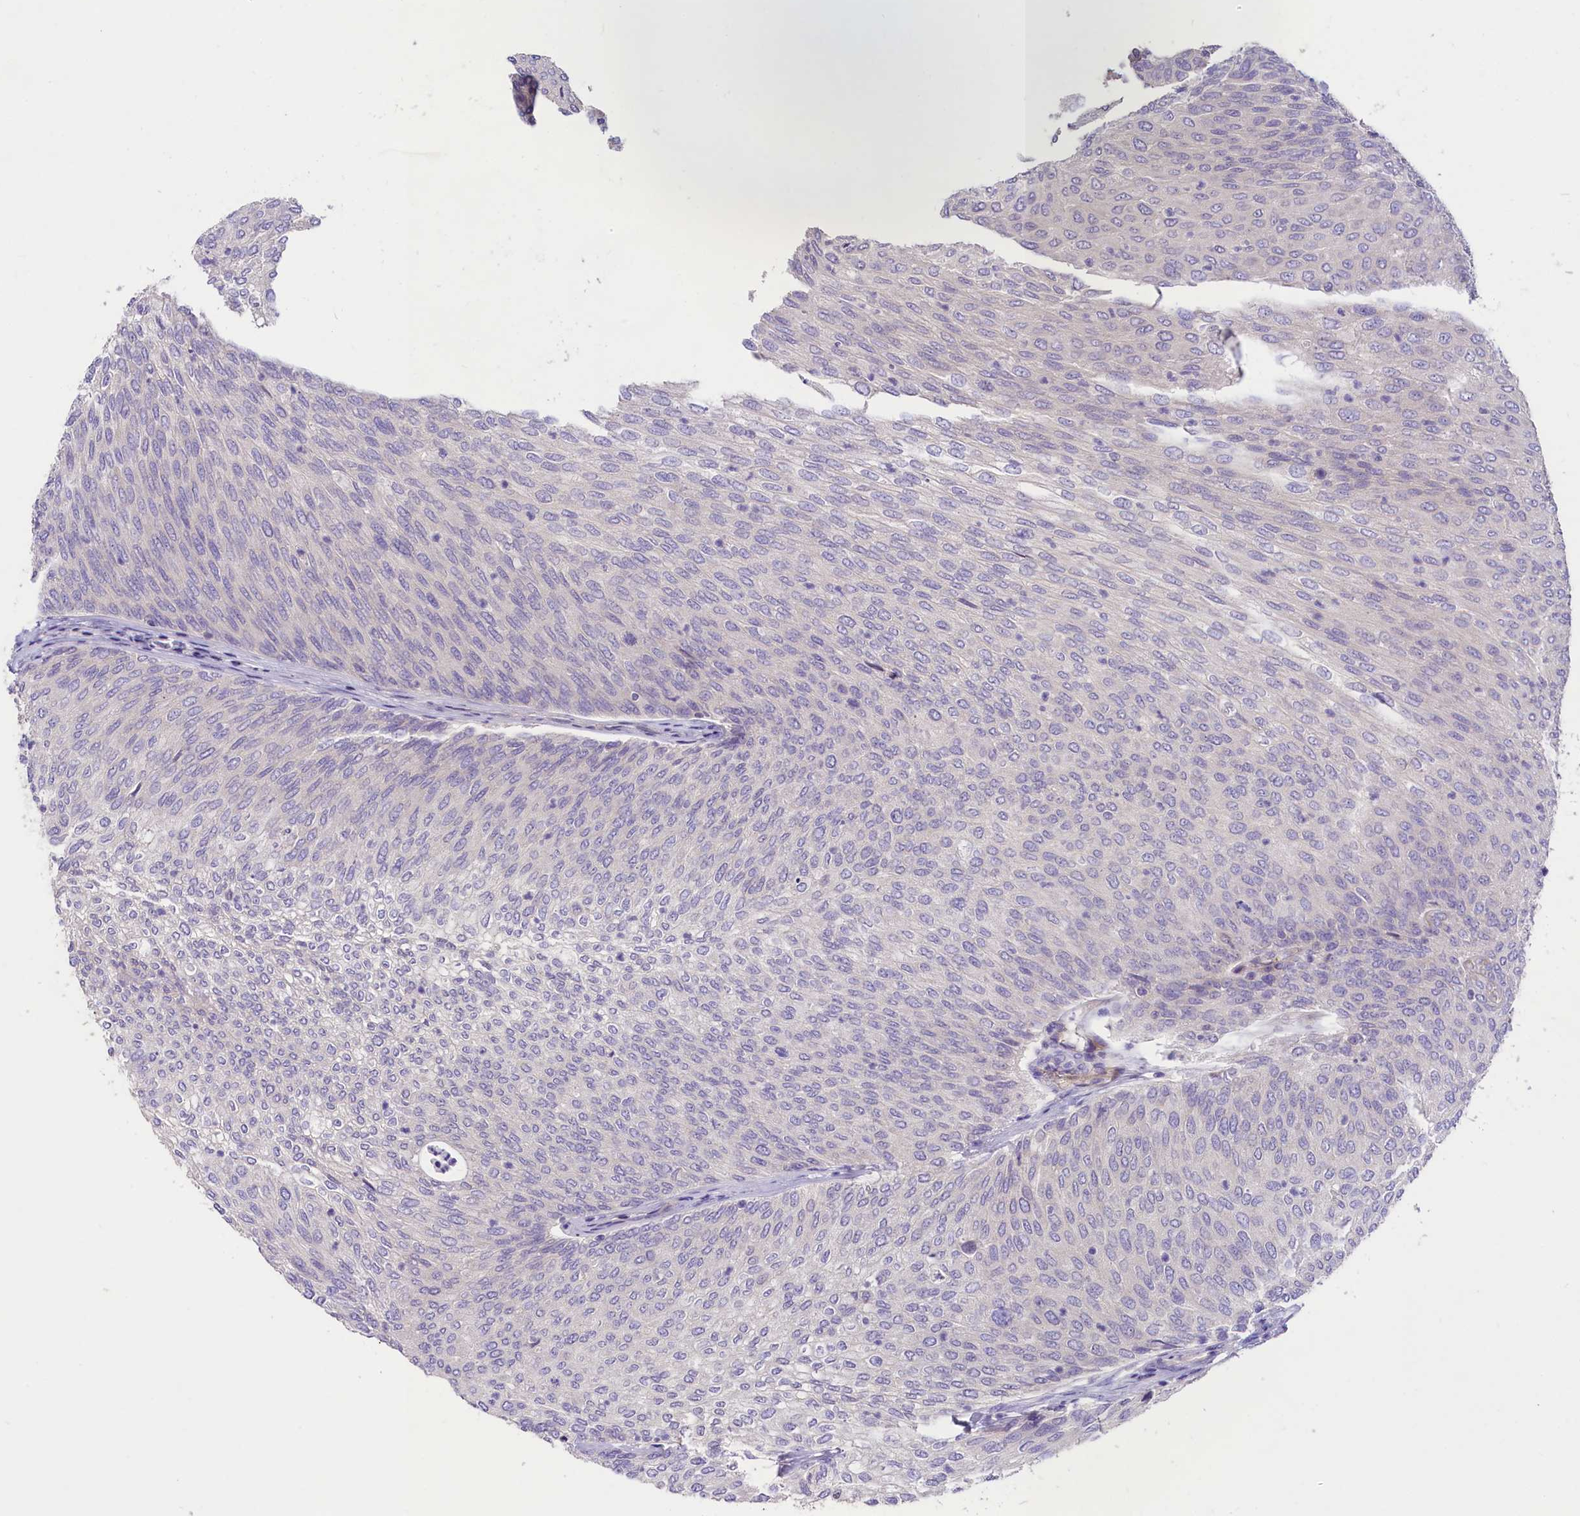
{"staining": {"intensity": "negative", "quantity": "none", "location": "none"}, "tissue": "urothelial cancer", "cell_type": "Tumor cells", "image_type": "cancer", "snomed": [{"axis": "morphology", "description": "Urothelial carcinoma, Low grade"}, {"axis": "topography", "description": "Urinary bladder"}], "caption": "This is a micrograph of immunohistochemistry (IHC) staining of urothelial carcinoma (low-grade), which shows no expression in tumor cells.", "gene": "CD99L2", "patient": {"sex": "female", "age": 79}}